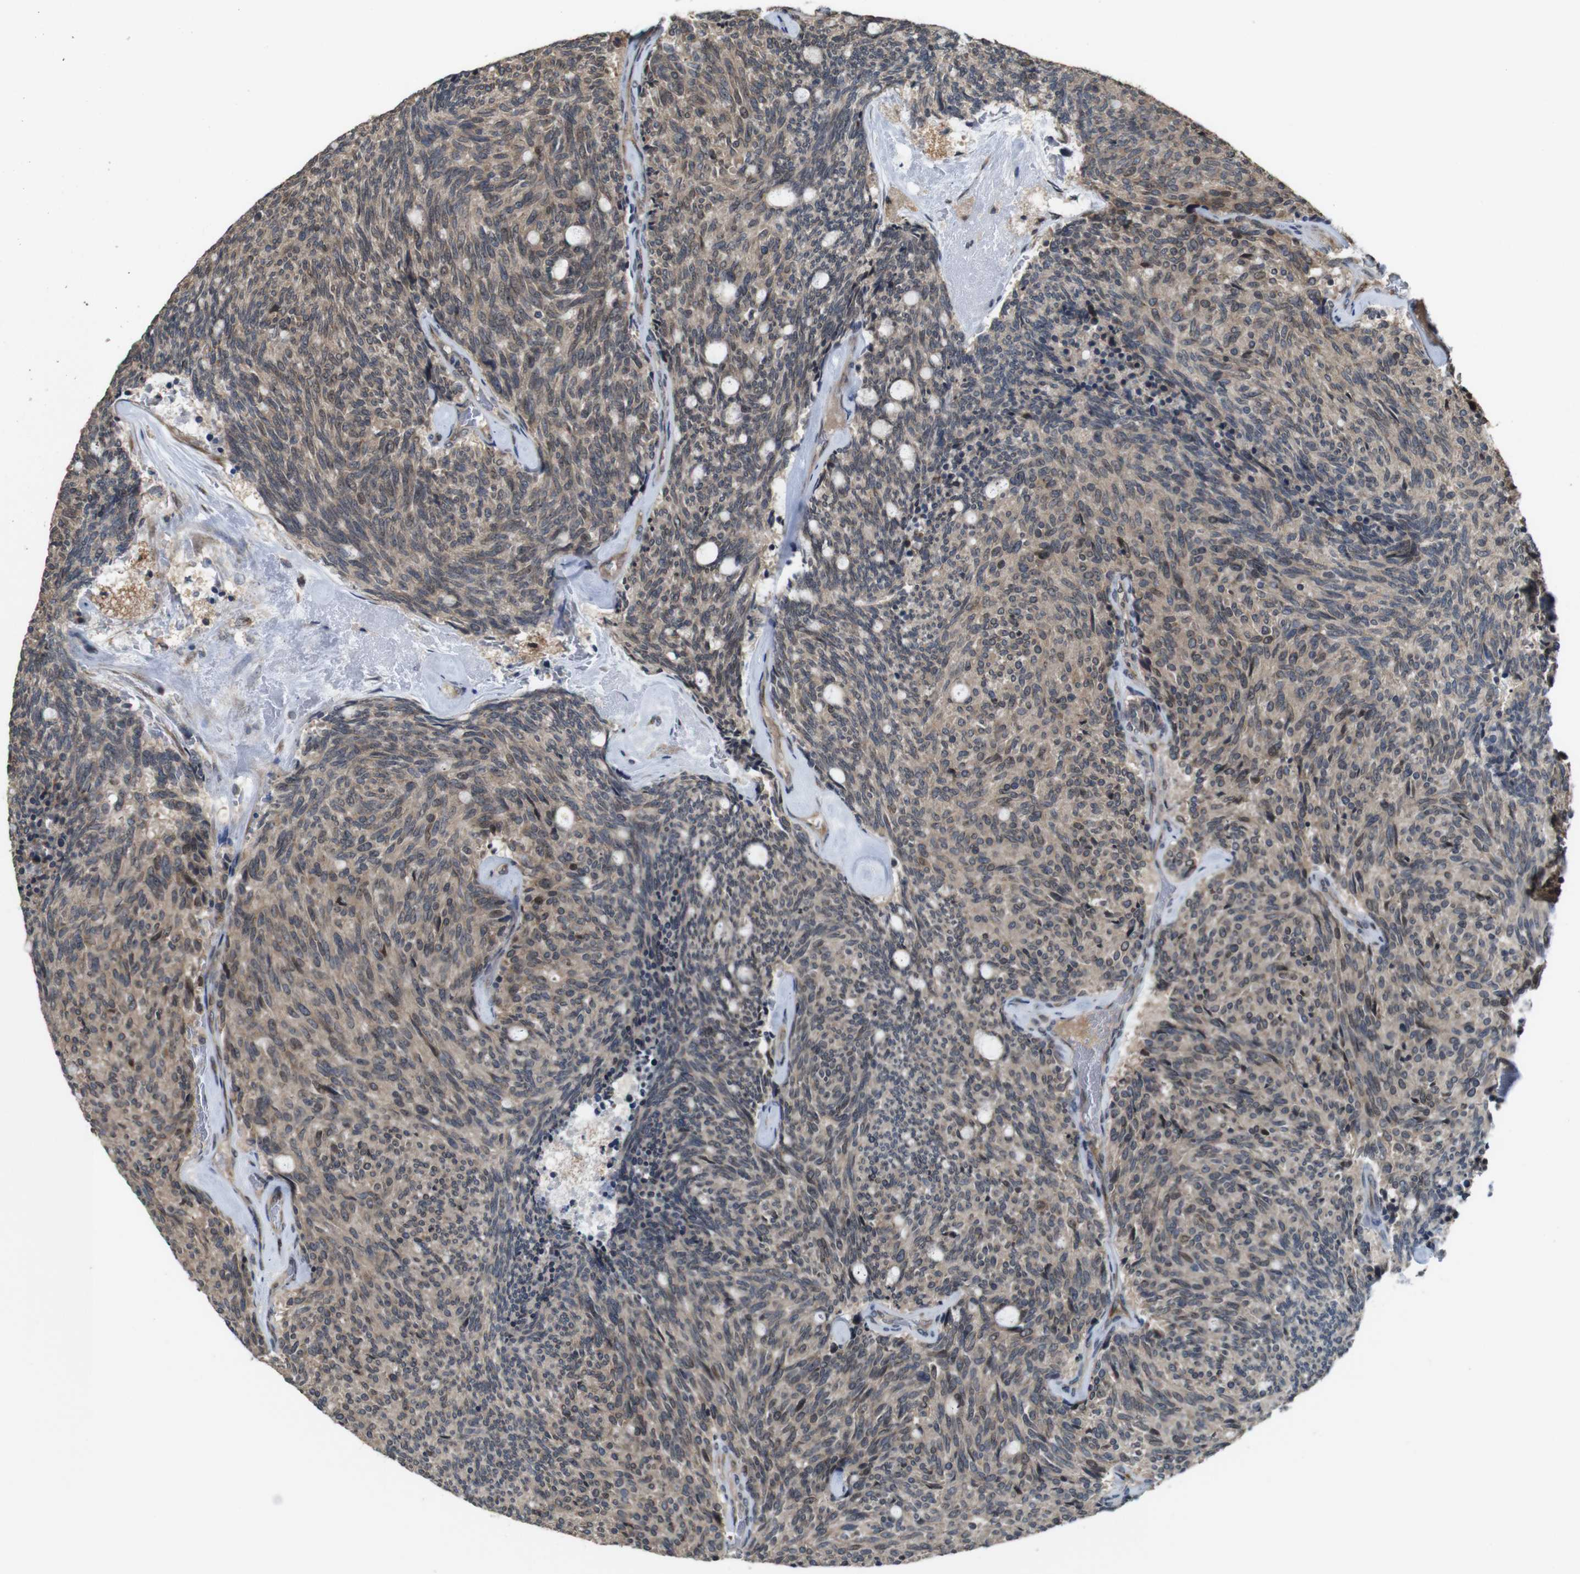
{"staining": {"intensity": "moderate", "quantity": ">75%", "location": "cytoplasmic/membranous"}, "tissue": "carcinoid", "cell_type": "Tumor cells", "image_type": "cancer", "snomed": [{"axis": "morphology", "description": "Carcinoid, malignant, NOS"}, {"axis": "topography", "description": "Pancreas"}], "caption": "Carcinoid (malignant) was stained to show a protein in brown. There is medium levels of moderate cytoplasmic/membranous staining in about >75% of tumor cells.", "gene": "EFCAB14", "patient": {"sex": "female", "age": 54}}